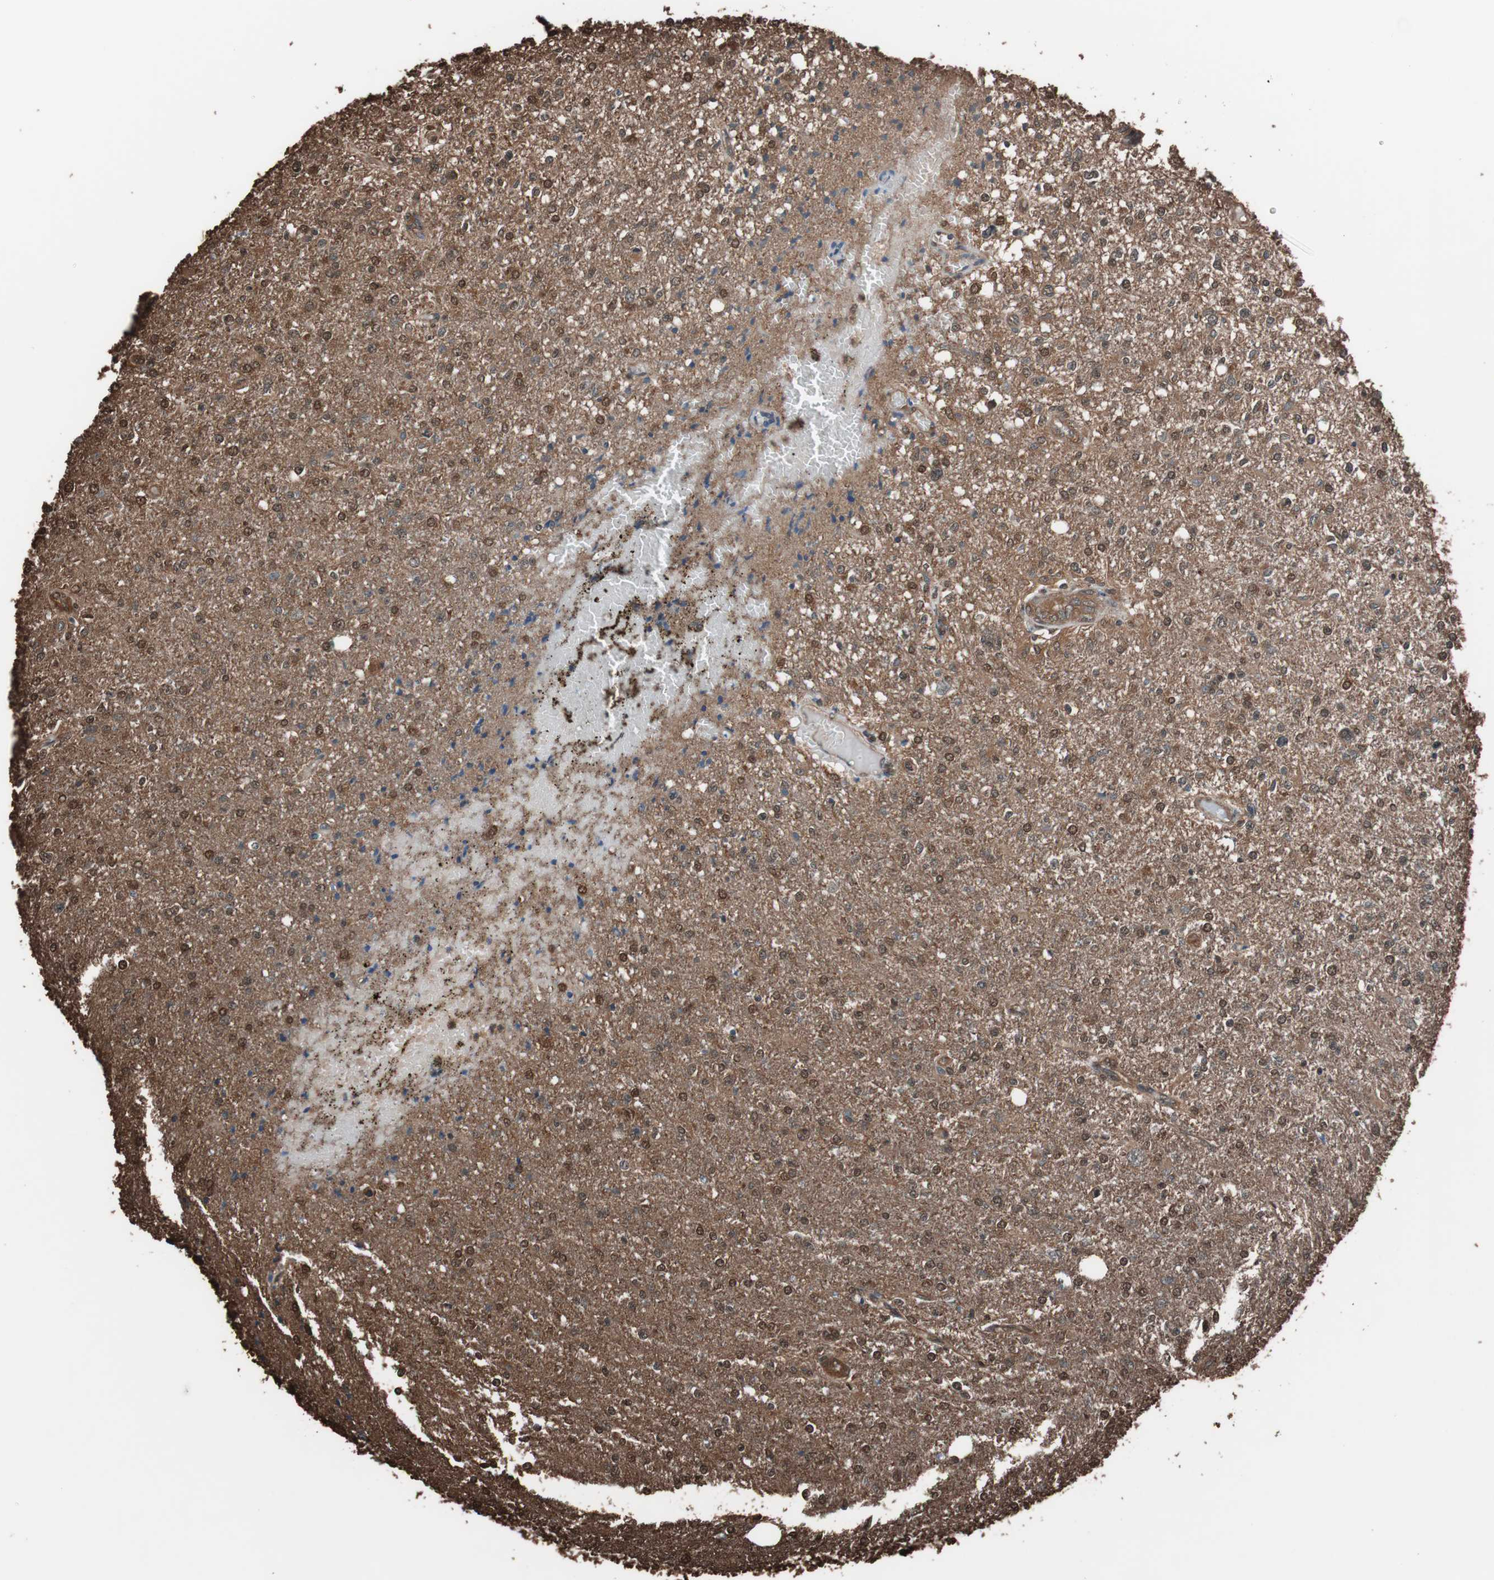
{"staining": {"intensity": "strong", "quantity": ">75%", "location": "nuclear"}, "tissue": "glioma", "cell_type": "Tumor cells", "image_type": "cancer", "snomed": [{"axis": "morphology", "description": "Glioma, malignant, High grade"}, {"axis": "topography", "description": "Cerebral cortex"}], "caption": "Tumor cells exhibit strong nuclear staining in approximately >75% of cells in glioma. The staining was performed using DAB, with brown indicating positive protein expression. Nuclei are stained blue with hematoxylin.", "gene": "CALM2", "patient": {"sex": "male", "age": 76}}